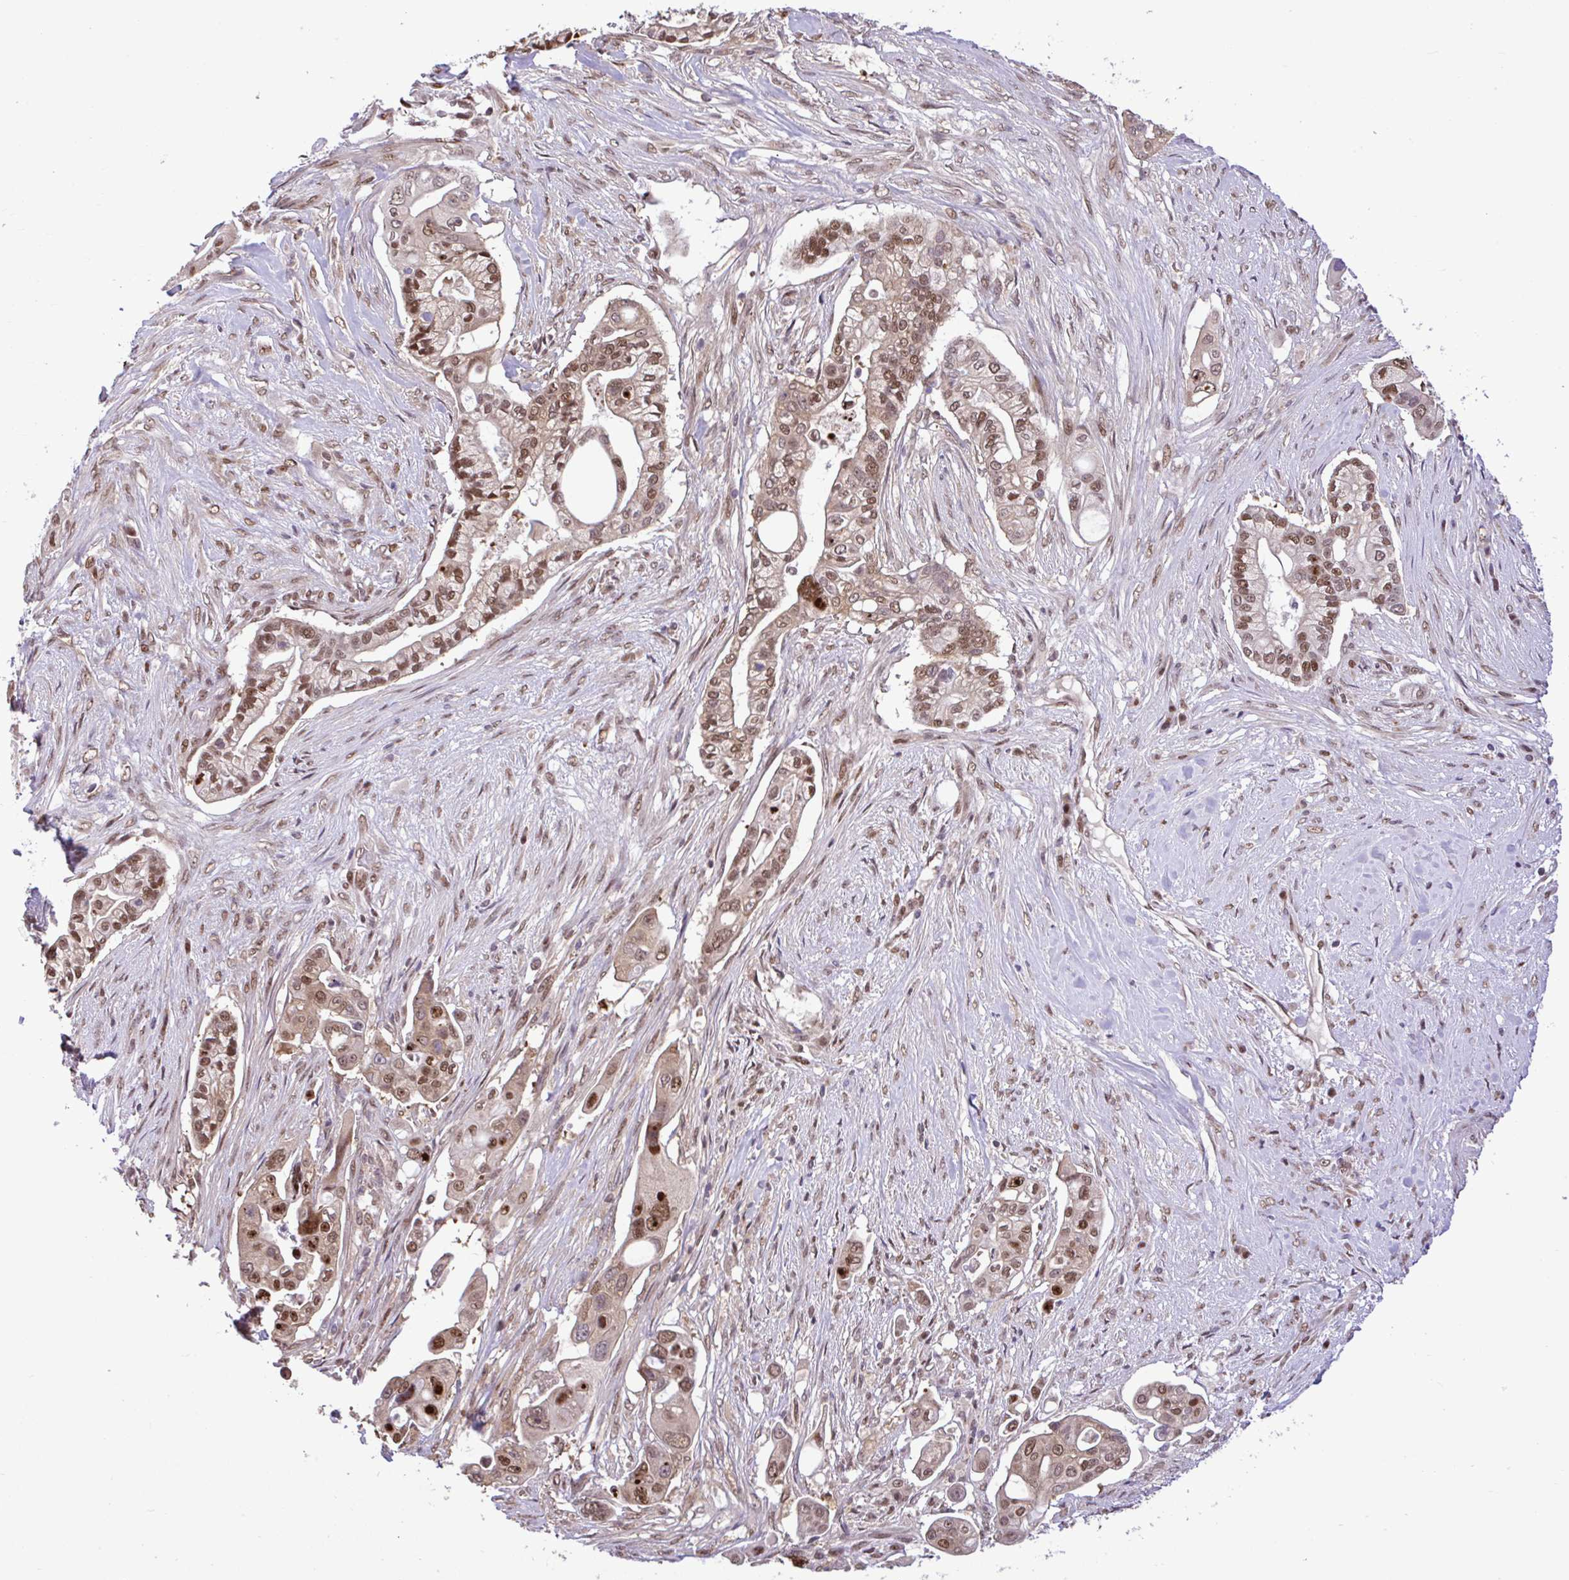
{"staining": {"intensity": "moderate", "quantity": "25%-75%", "location": "nuclear"}, "tissue": "pancreatic cancer", "cell_type": "Tumor cells", "image_type": "cancer", "snomed": [{"axis": "morphology", "description": "Adenocarcinoma, NOS"}, {"axis": "topography", "description": "Pancreas"}], "caption": "Adenocarcinoma (pancreatic) stained with a brown dye reveals moderate nuclear positive staining in approximately 25%-75% of tumor cells.", "gene": "GLIS3", "patient": {"sex": "female", "age": 69}}